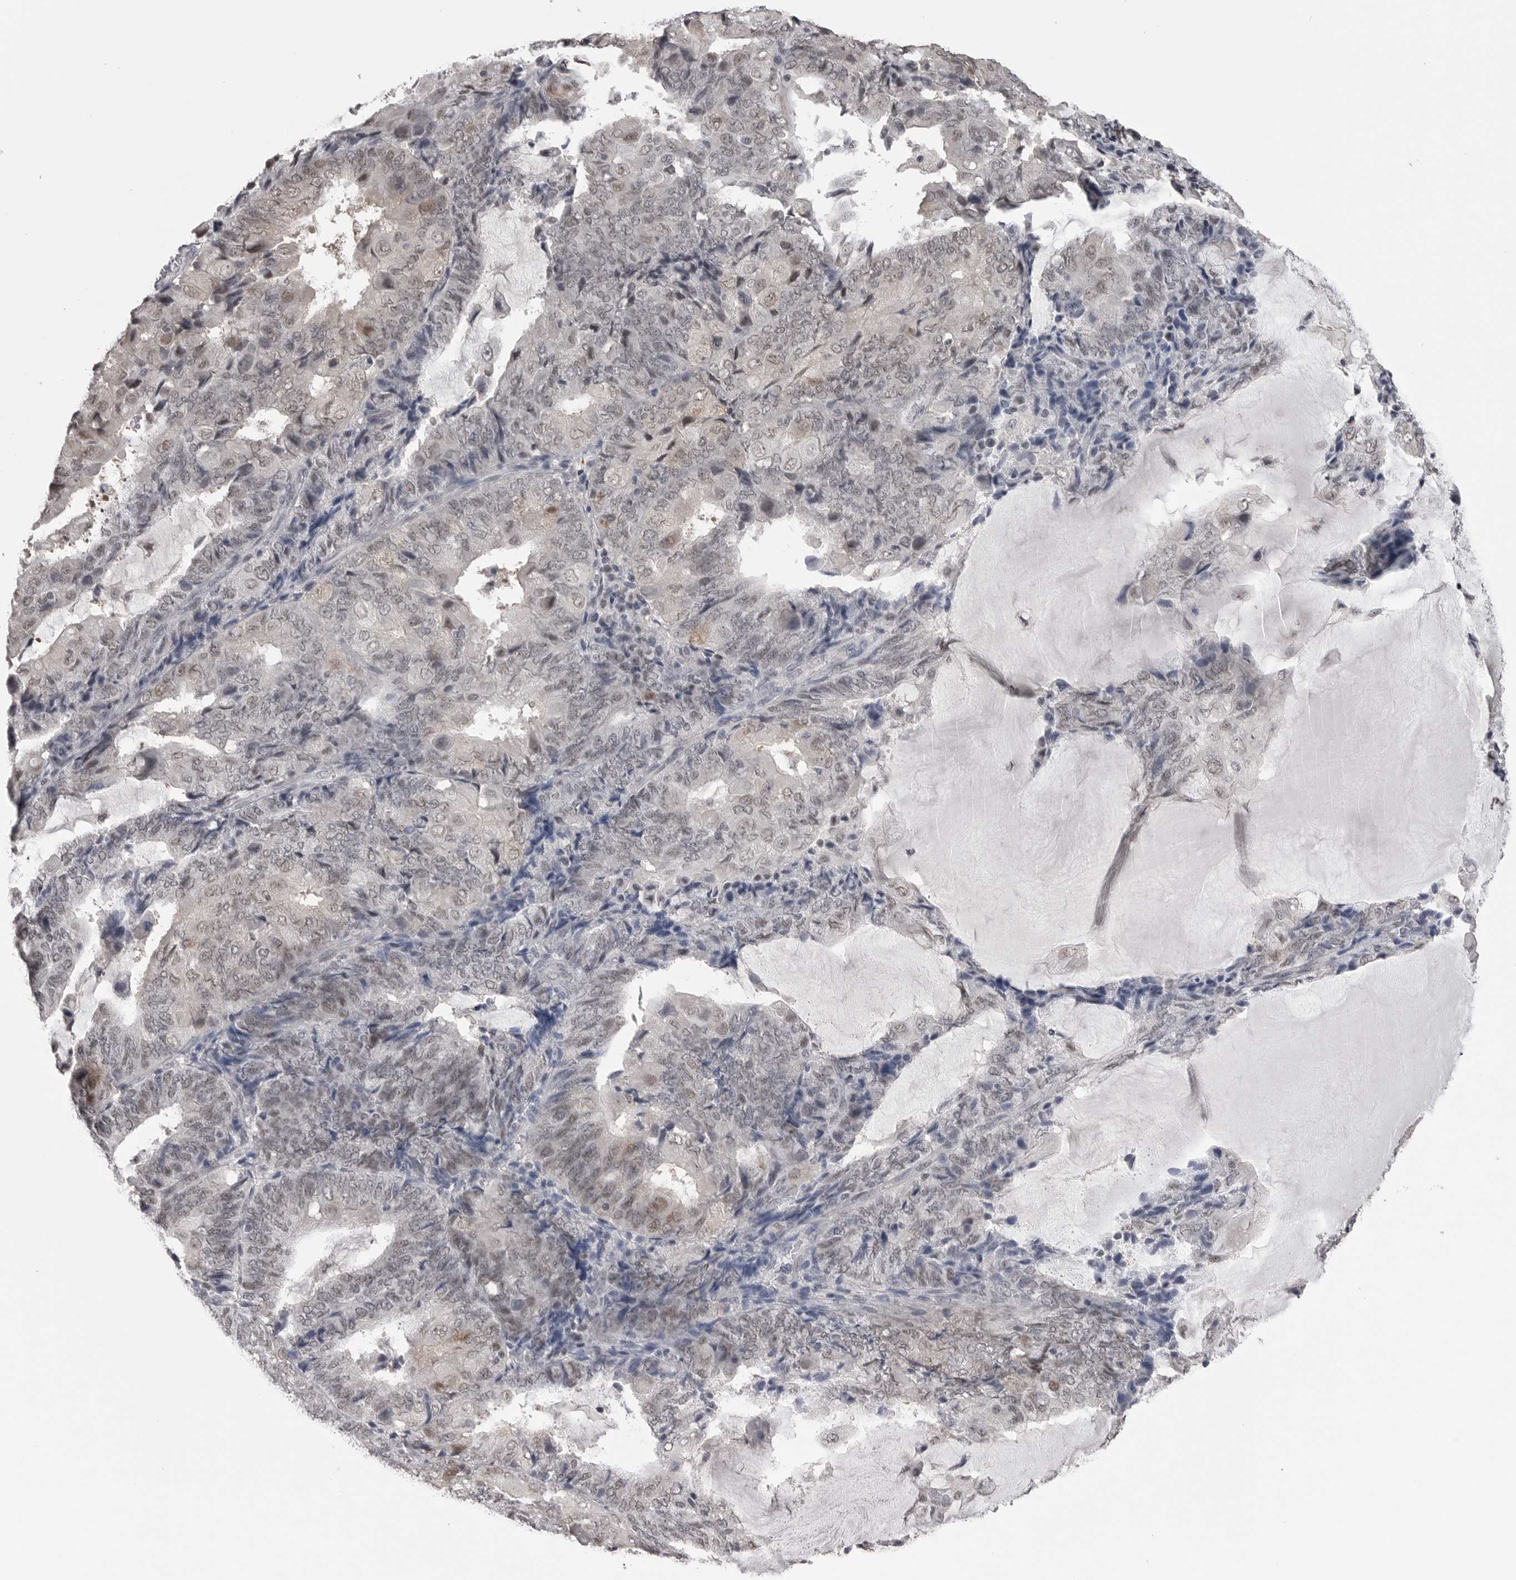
{"staining": {"intensity": "weak", "quantity": "<25%", "location": "nuclear"}, "tissue": "endometrial cancer", "cell_type": "Tumor cells", "image_type": "cancer", "snomed": [{"axis": "morphology", "description": "Adenocarcinoma, NOS"}, {"axis": "topography", "description": "Endometrium"}], "caption": "This photomicrograph is of endometrial cancer (adenocarcinoma) stained with IHC to label a protein in brown with the nuclei are counter-stained blue. There is no staining in tumor cells.", "gene": "DLG2", "patient": {"sex": "female", "age": 81}}